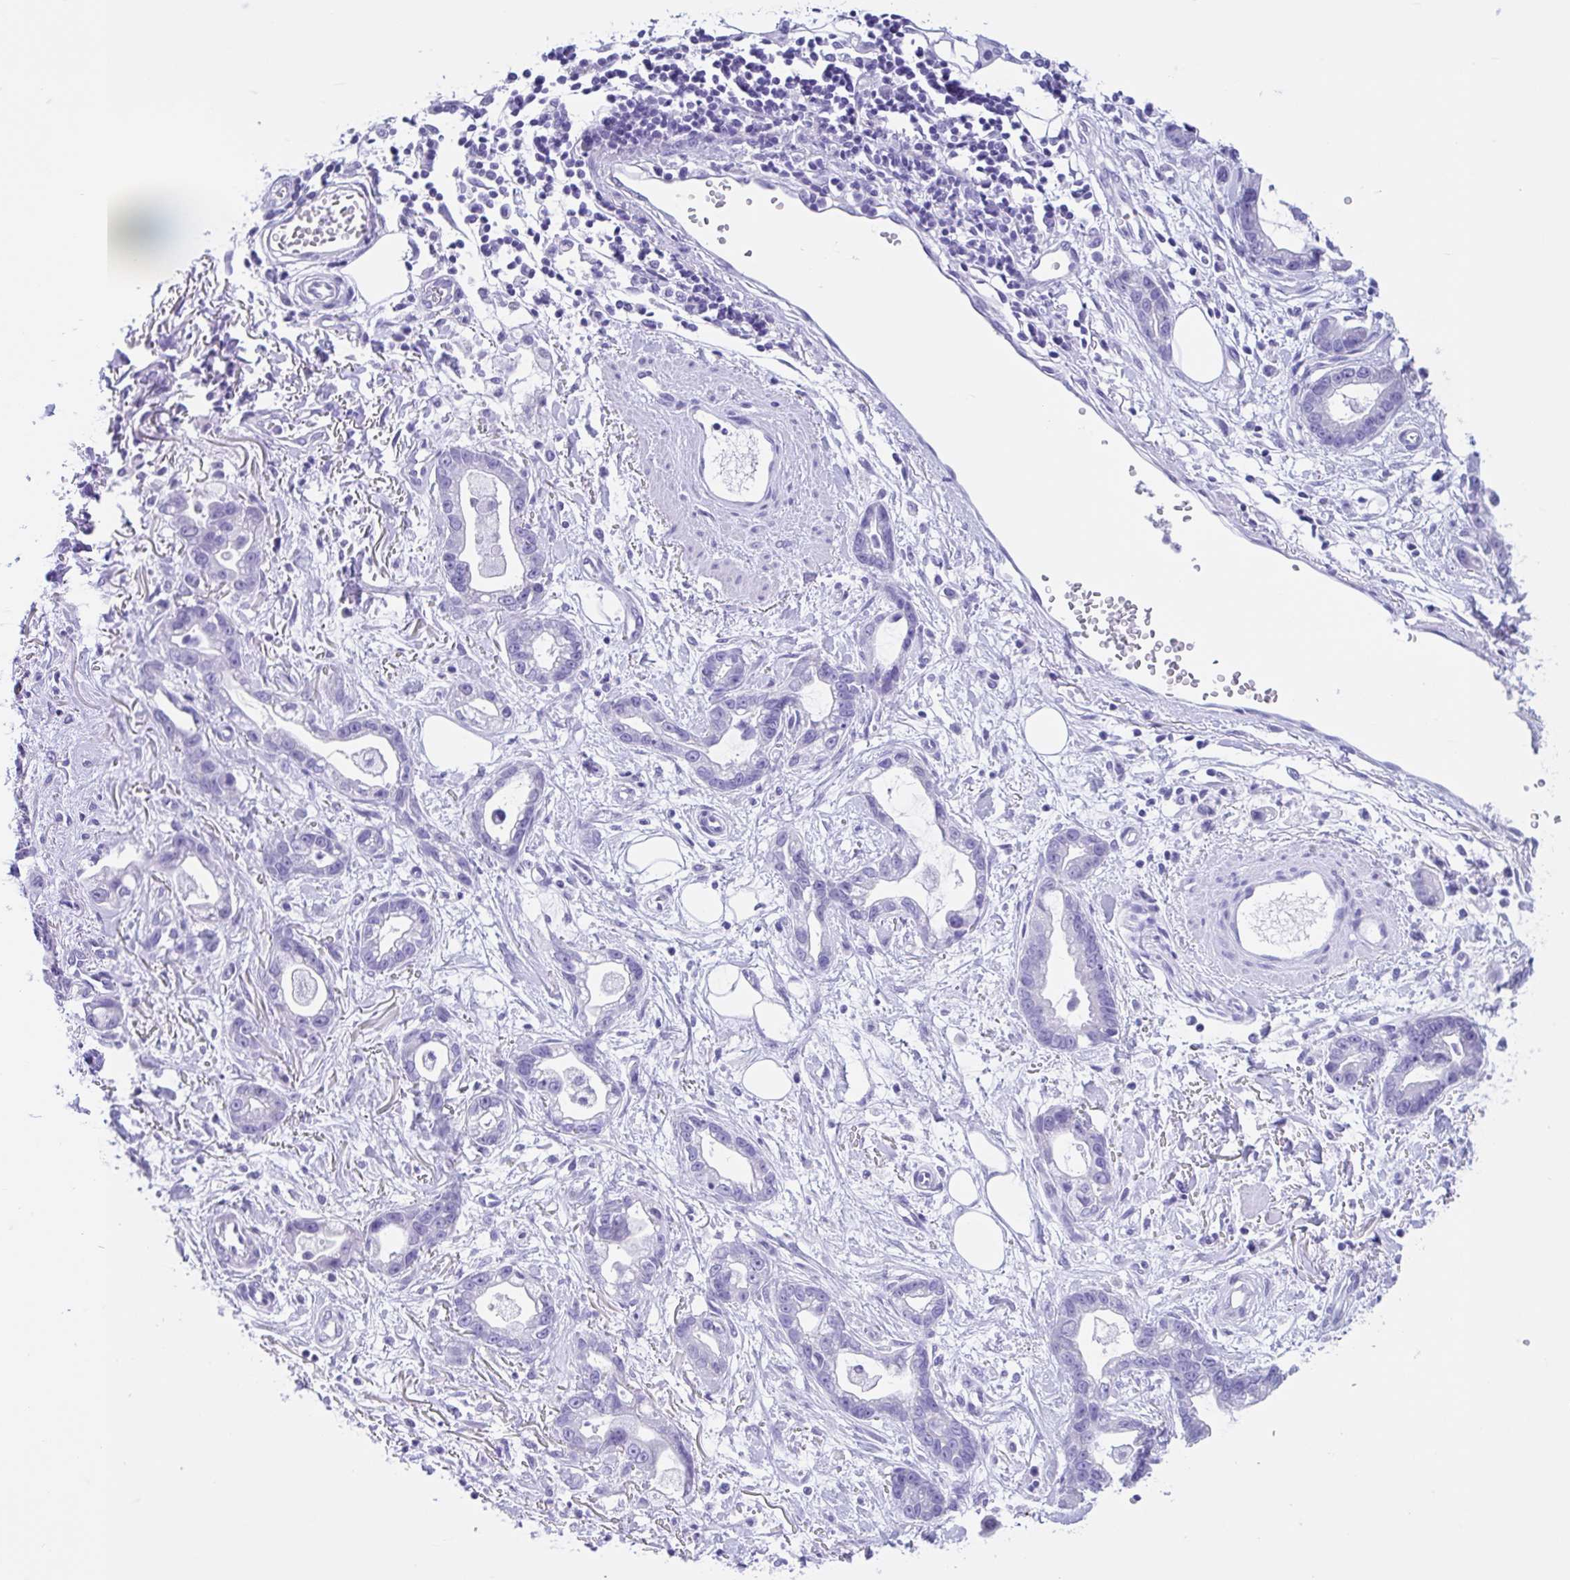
{"staining": {"intensity": "negative", "quantity": "none", "location": "none"}, "tissue": "stomach cancer", "cell_type": "Tumor cells", "image_type": "cancer", "snomed": [{"axis": "morphology", "description": "Adenocarcinoma, NOS"}, {"axis": "topography", "description": "Stomach"}], "caption": "An immunohistochemistry (IHC) photomicrograph of stomach adenocarcinoma is shown. There is no staining in tumor cells of stomach adenocarcinoma. (DAB immunohistochemistry (IHC) with hematoxylin counter stain).", "gene": "OR4N4", "patient": {"sex": "male", "age": 55}}